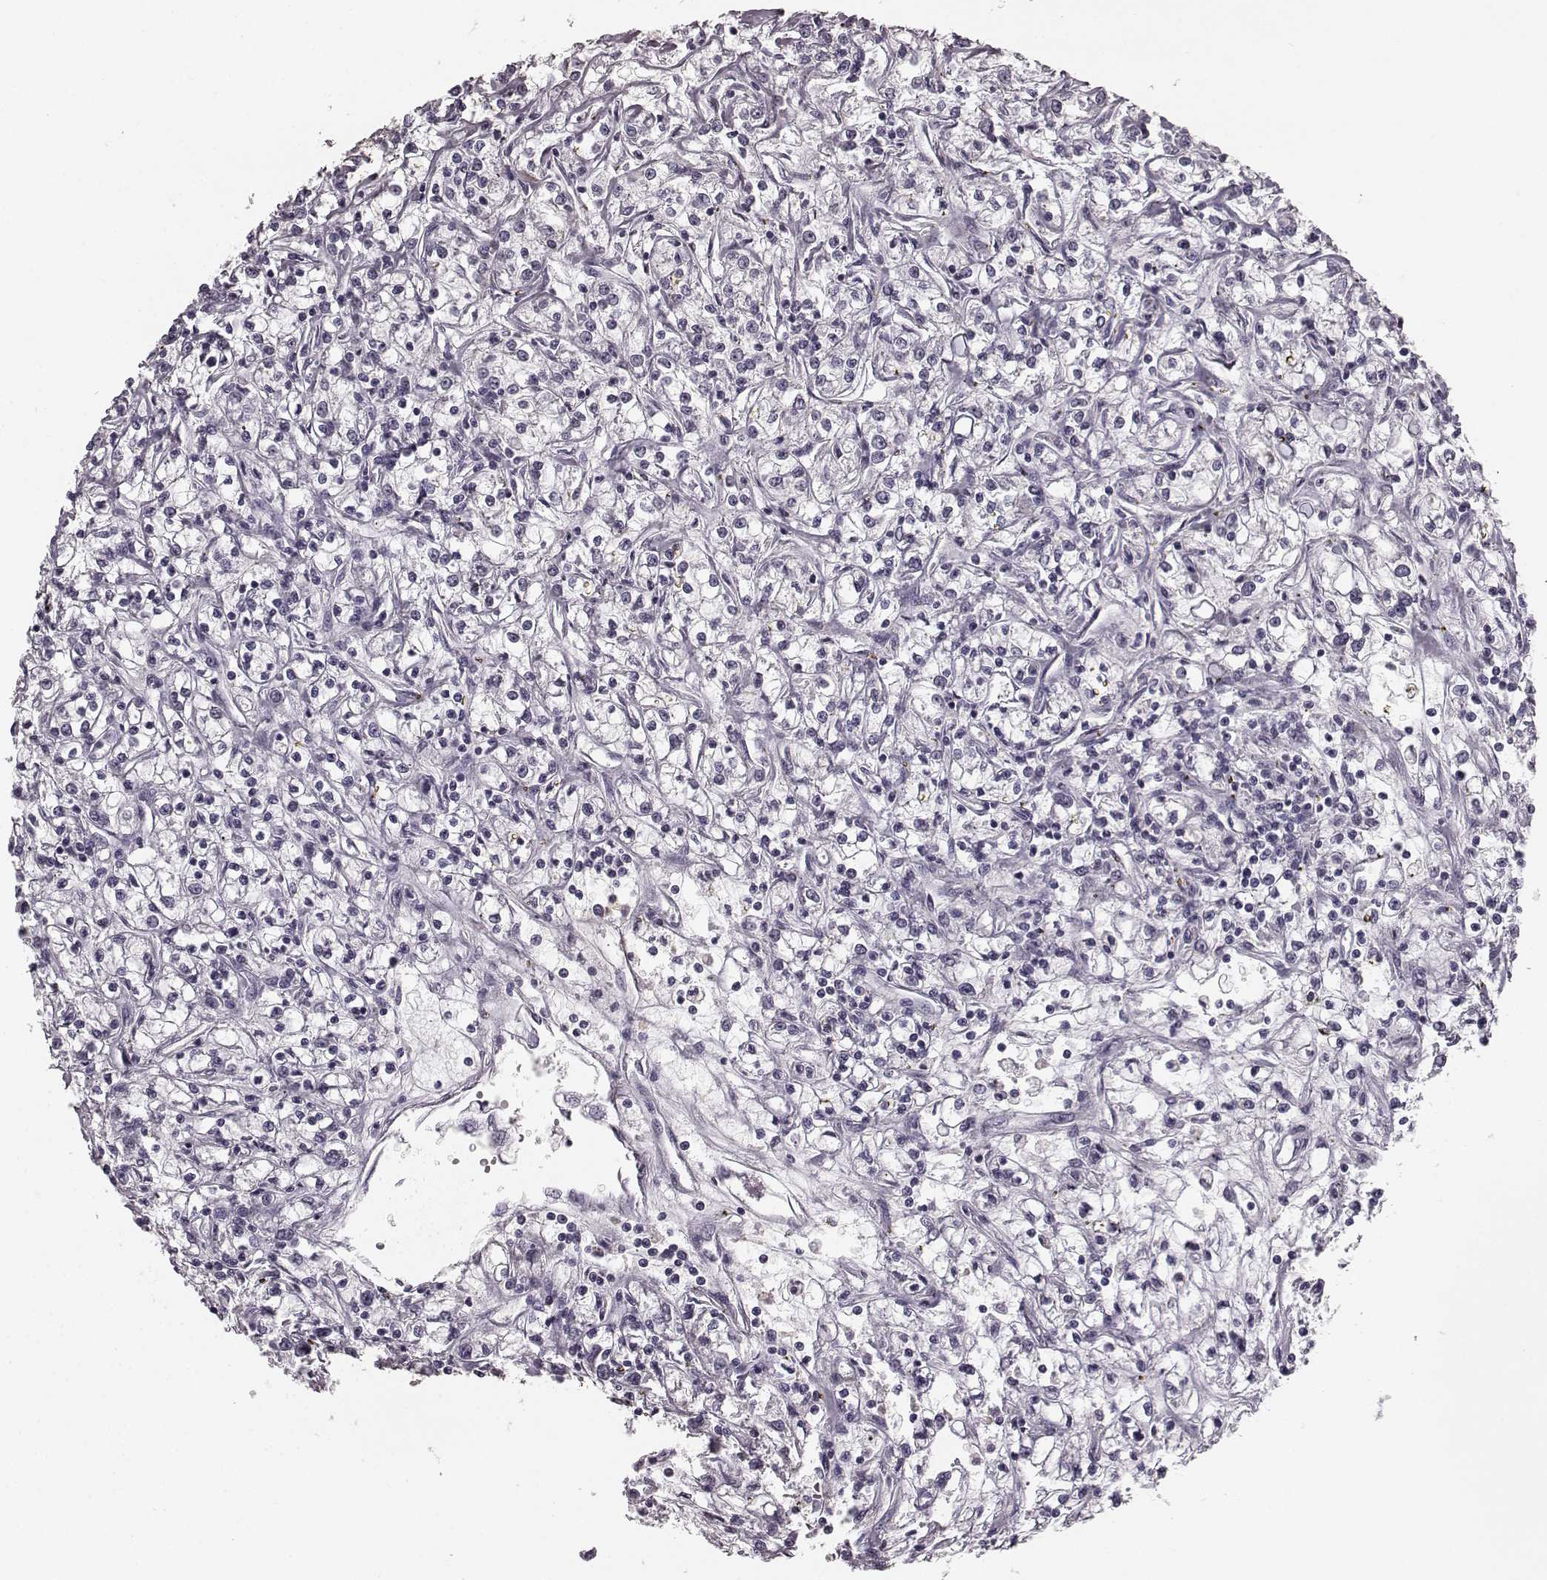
{"staining": {"intensity": "negative", "quantity": "none", "location": "none"}, "tissue": "renal cancer", "cell_type": "Tumor cells", "image_type": "cancer", "snomed": [{"axis": "morphology", "description": "Adenocarcinoma, NOS"}, {"axis": "topography", "description": "Kidney"}], "caption": "A histopathology image of human renal cancer (adenocarcinoma) is negative for staining in tumor cells.", "gene": "RIT2", "patient": {"sex": "female", "age": 59}}